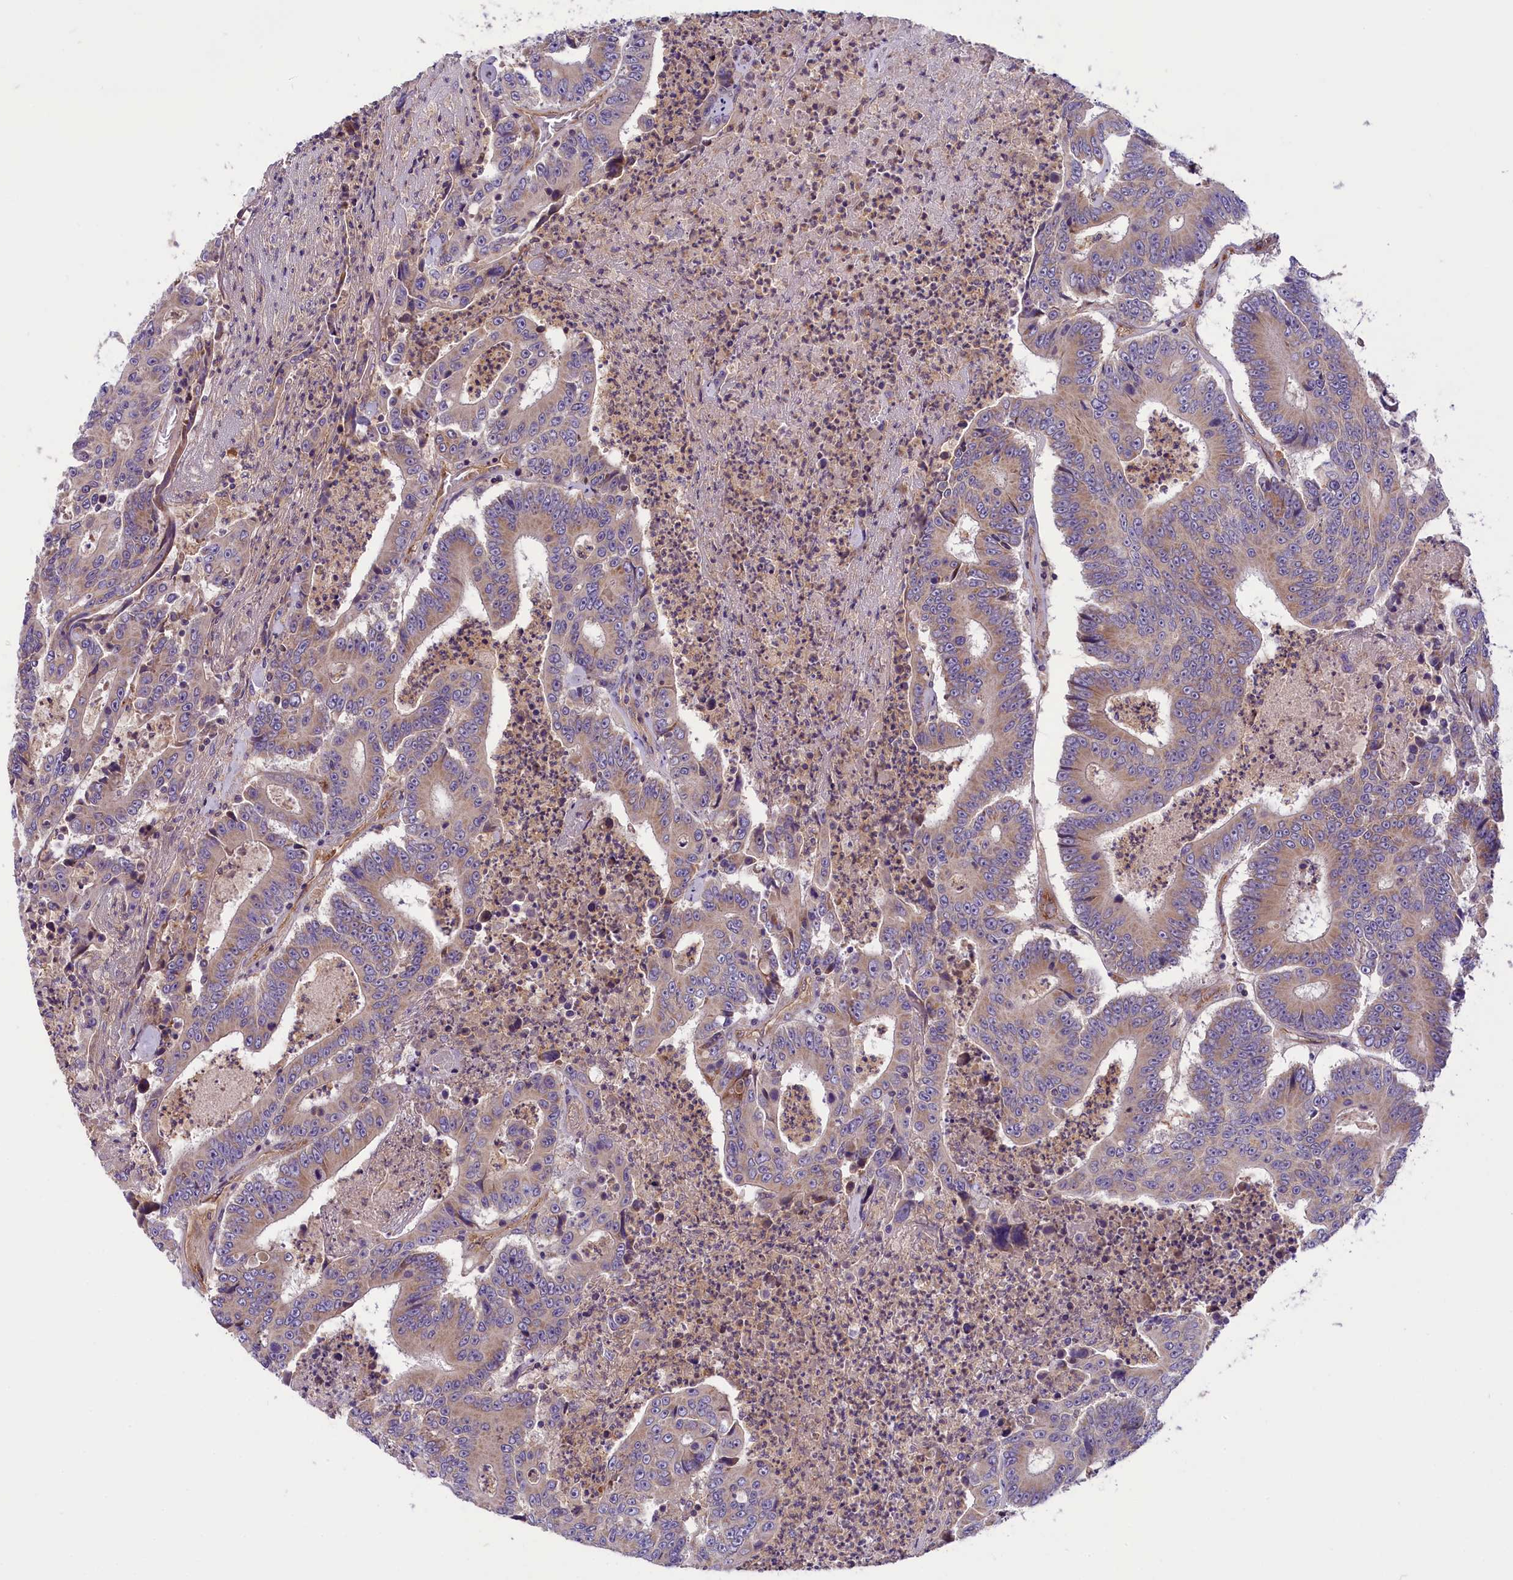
{"staining": {"intensity": "weak", "quantity": "25%-75%", "location": "cytoplasmic/membranous"}, "tissue": "colorectal cancer", "cell_type": "Tumor cells", "image_type": "cancer", "snomed": [{"axis": "morphology", "description": "Adenocarcinoma, NOS"}, {"axis": "topography", "description": "Colon"}], "caption": "Immunohistochemical staining of adenocarcinoma (colorectal) reveals low levels of weak cytoplasmic/membranous staining in about 25%-75% of tumor cells. Using DAB (brown) and hematoxylin (blue) stains, captured at high magnification using brightfield microscopy.", "gene": "DNAJB9", "patient": {"sex": "male", "age": 83}}